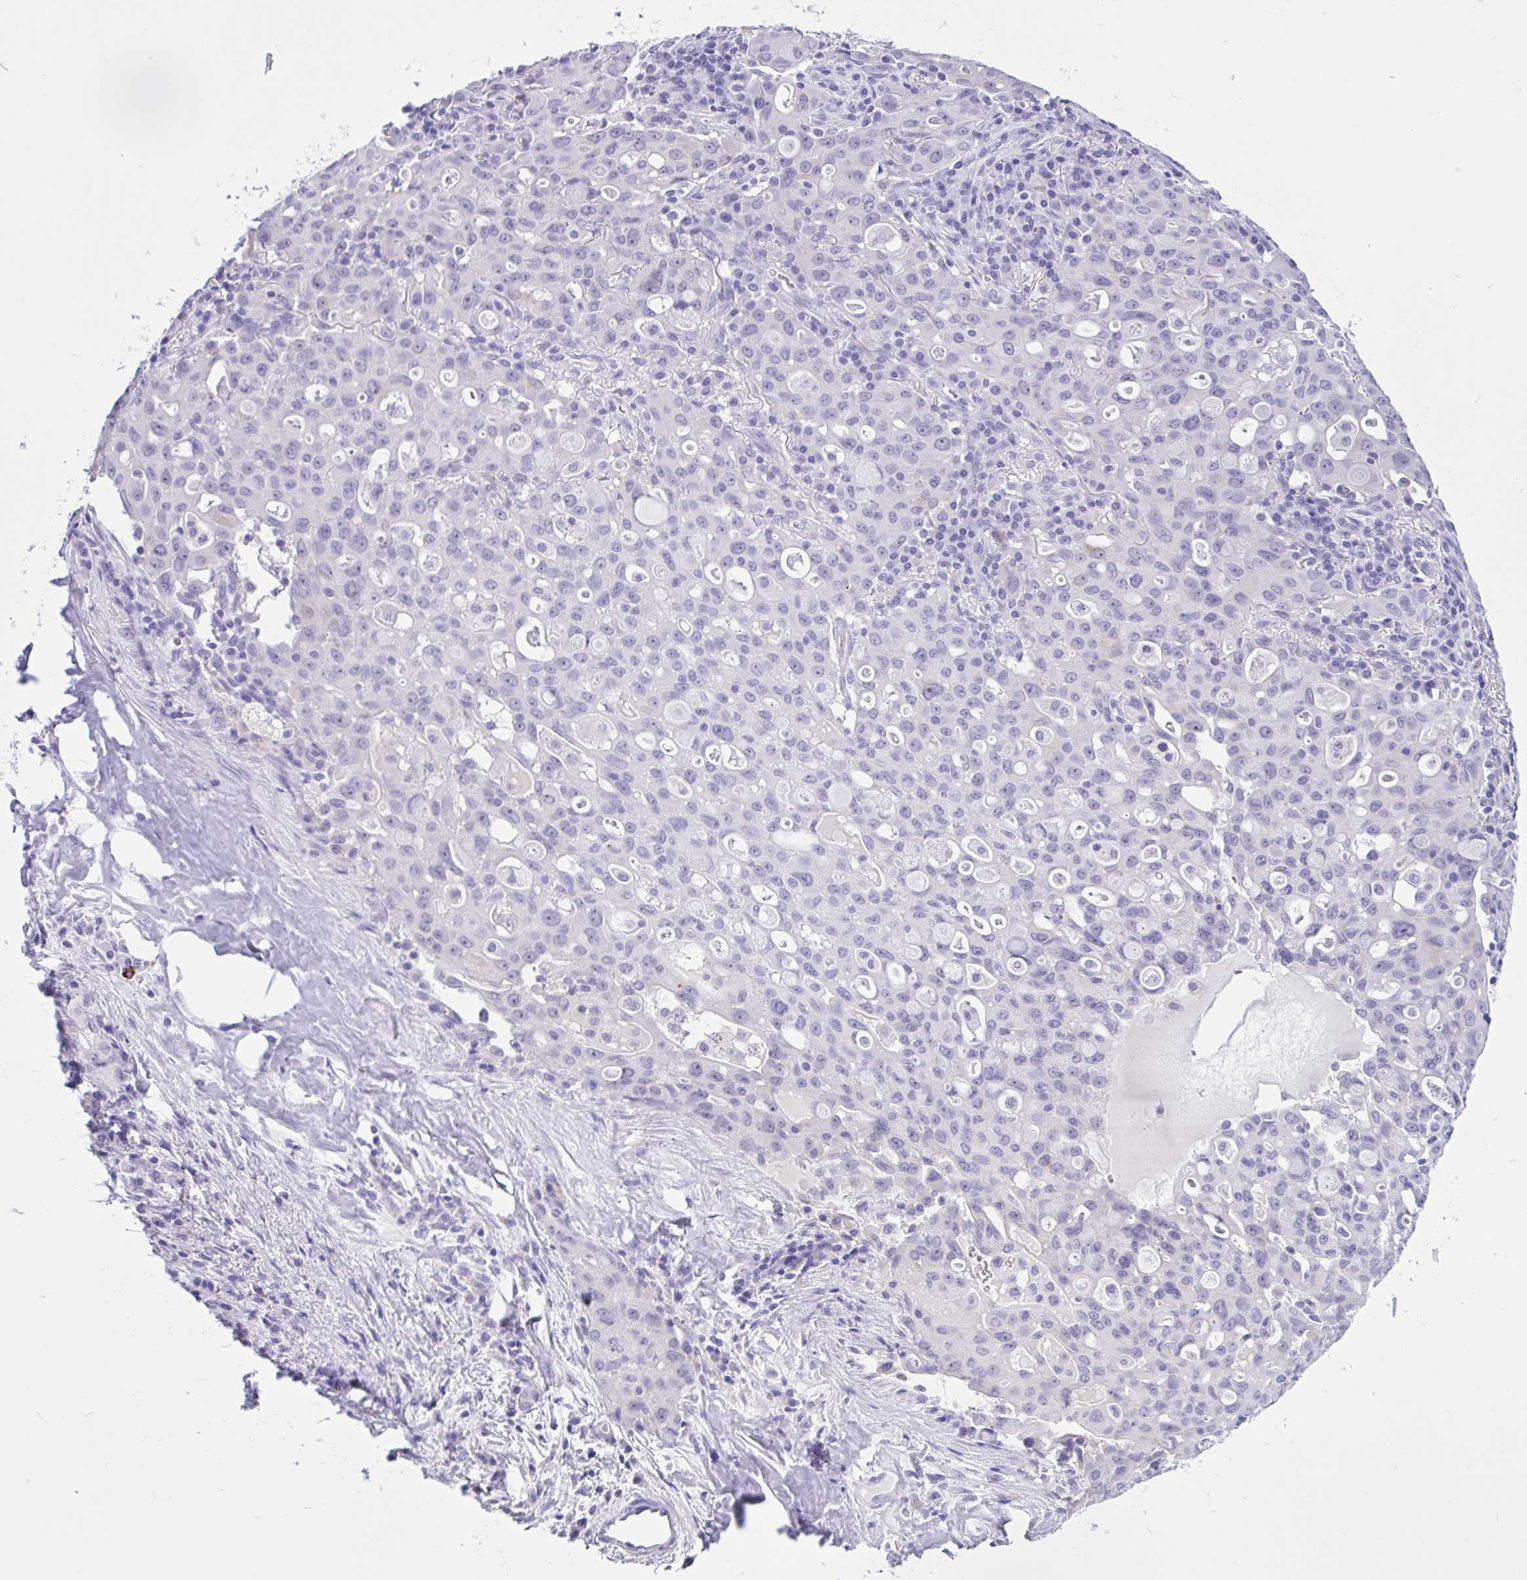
{"staining": {"intensity": "negative", "quantity": "none", "location": "none"}, "tissue": "lung cancer", "cell_type": "Tumor cells", "image_type": "cancer", "snomed": [{"axis": "morphology", "description": "Adenocarcinoma, NOS"}, {"axis": "topography", "description": "Lung"}], "caption": "The histopathology image shows no significant staining in tumor cells of lung cancer (adenocarcinoma).", "gene": "ZNF319", "patient": {"sex": "female", "age": 44}}